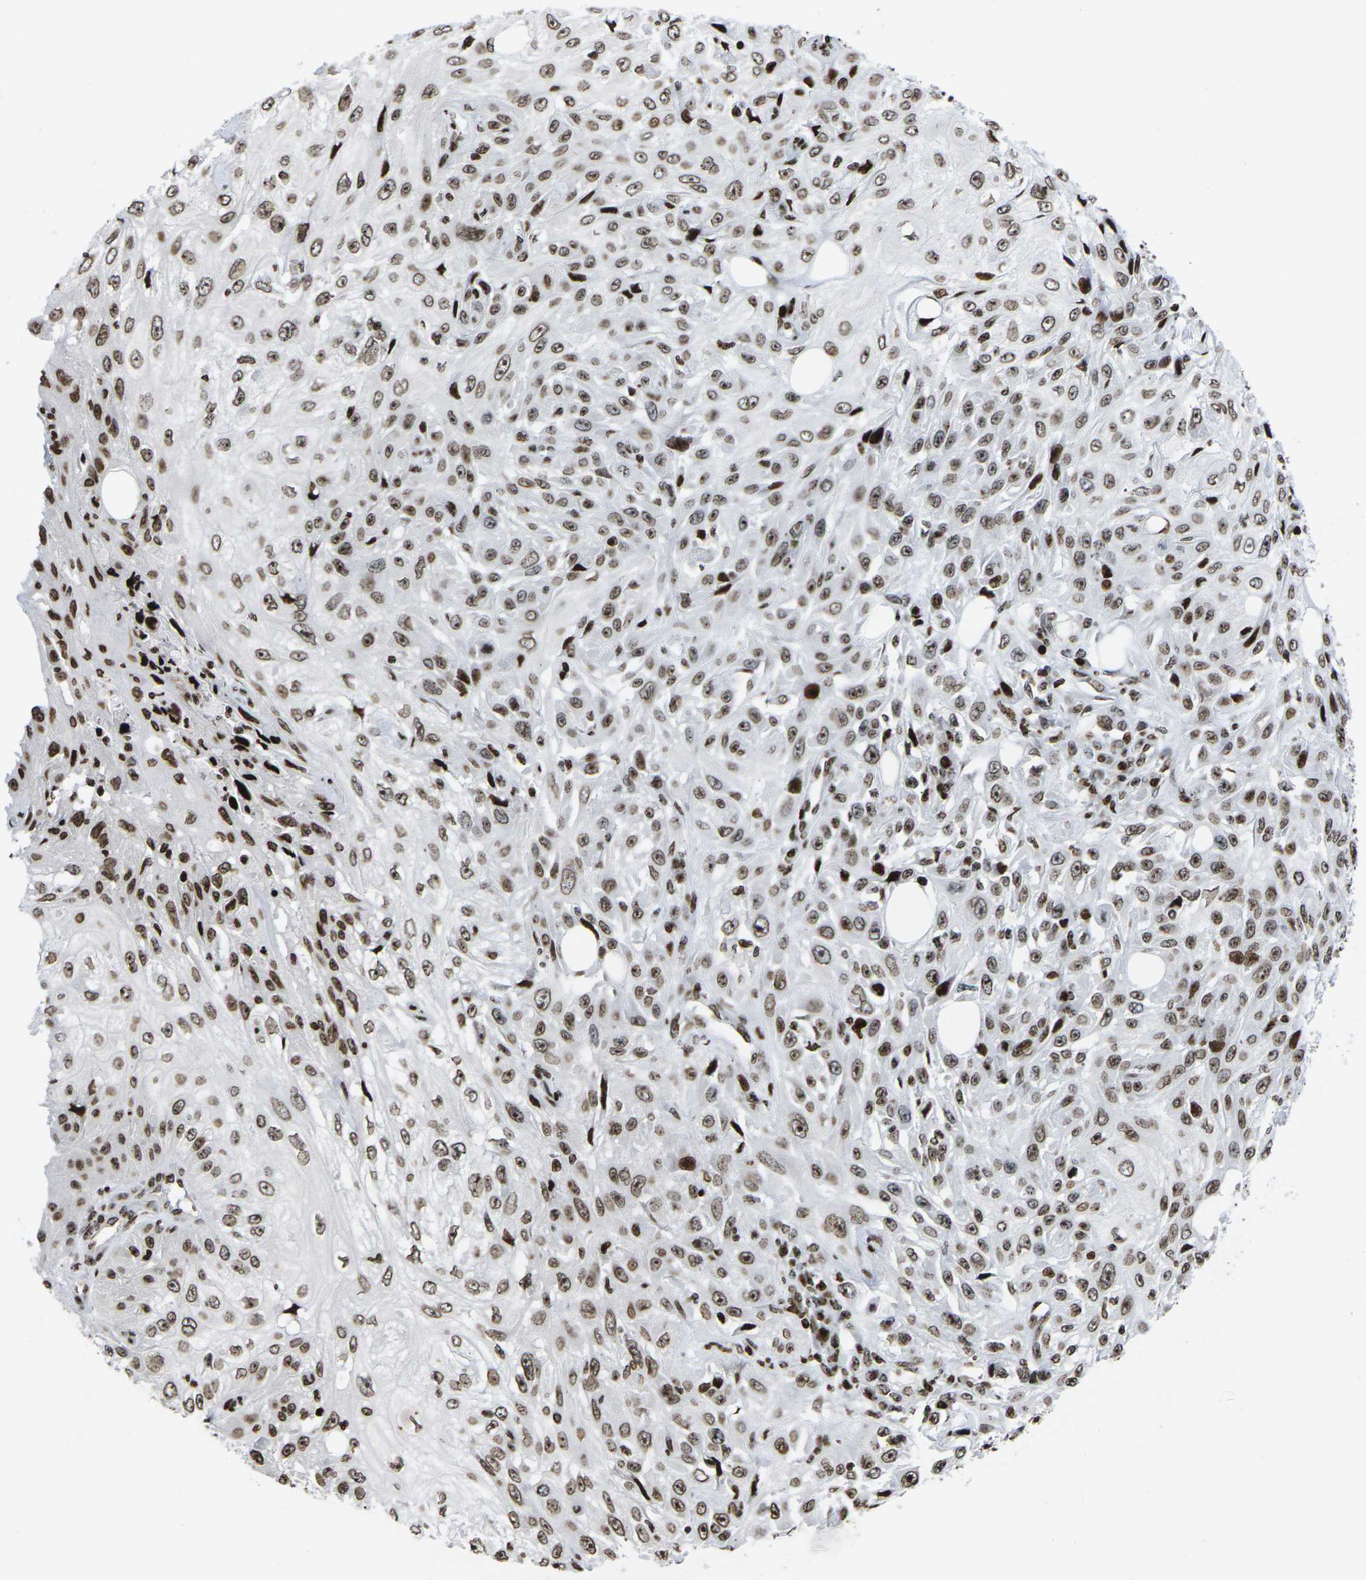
{"staining": {"intensity": "moderate", "quantity": ">75%", "location": "cytoplasmic/membranous,nuclear"}, "tissue": "skin cancer", "cell_type": "Tumor cells", "image_type": "cancer", "snomed": [{"axis": "morphology", "description": "Squamous cell carcinoma, NOS"}, {"axis": "topography", "description": "Skin"}], "caption": "This is a photomicrograph of immunohistochemistry staining of skin squamous cell carcinoma, which shows moderate expression in the cytoplasmic/membranous and nuclear of tumor cells.", "gene": "H1-4", "patient": {"sex": "male", "age": 75}}